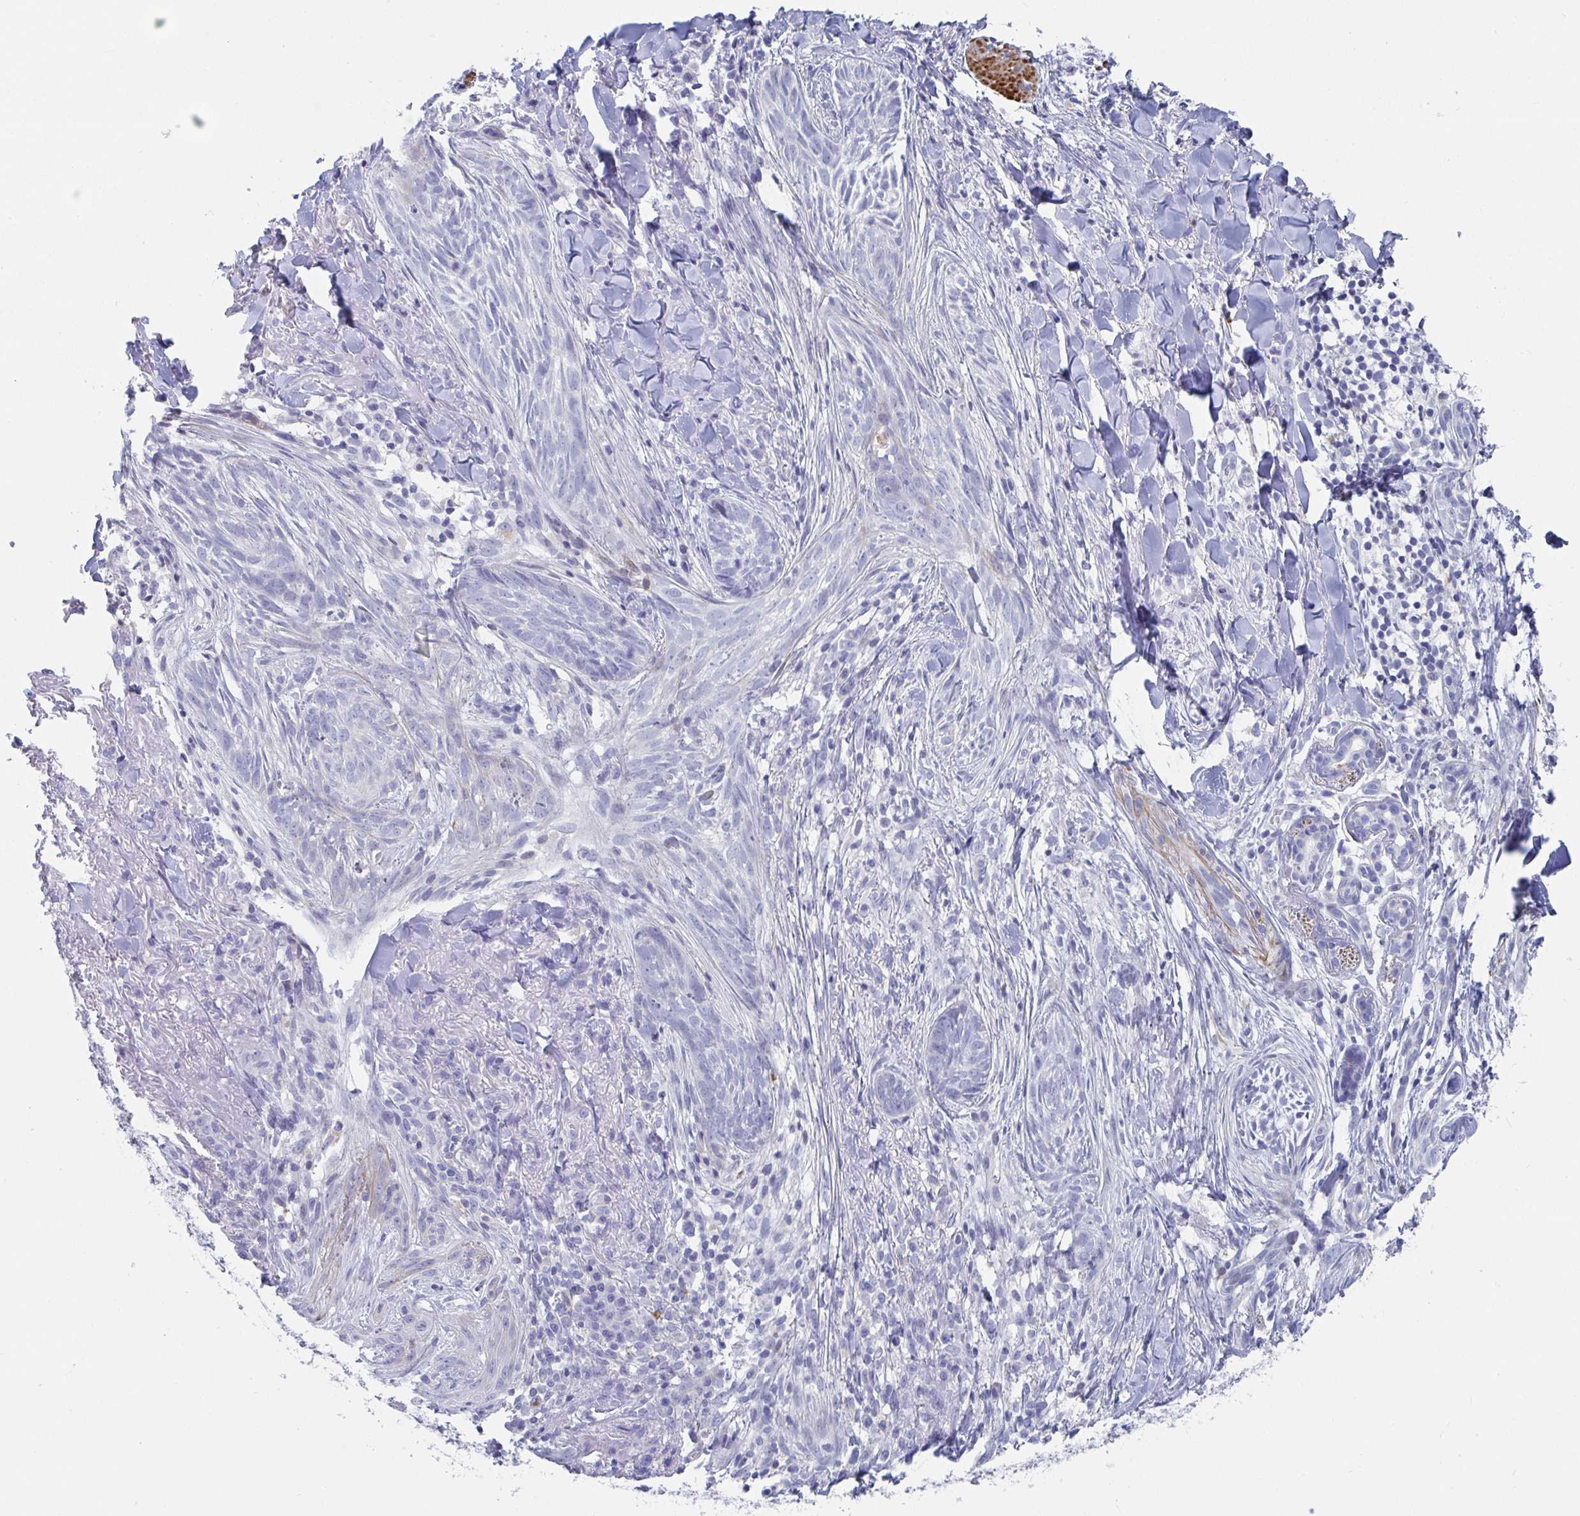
{"staining": {"intensity": "negative", "quantity": "none", "location": "none"}, "tissue": "skin cancer", "cell_type": "Tumor cells", "image_type": "cancer", "snomed": [{"axis": "morphology", "description": "Basal cell carcinoma"}, {"axis": "topography", "description": "Skin"}], "caption": "High magnification brightfield microscopy of basal cell carcinoma (skin) stained with DAB (3,3'-diaminobenzidine) (brown) and counterstained with hematoxylin (blue): tumor cells show no significant positivity.", "gene": "ZFP82", "patient": {"sex": "female", "age": 93}}